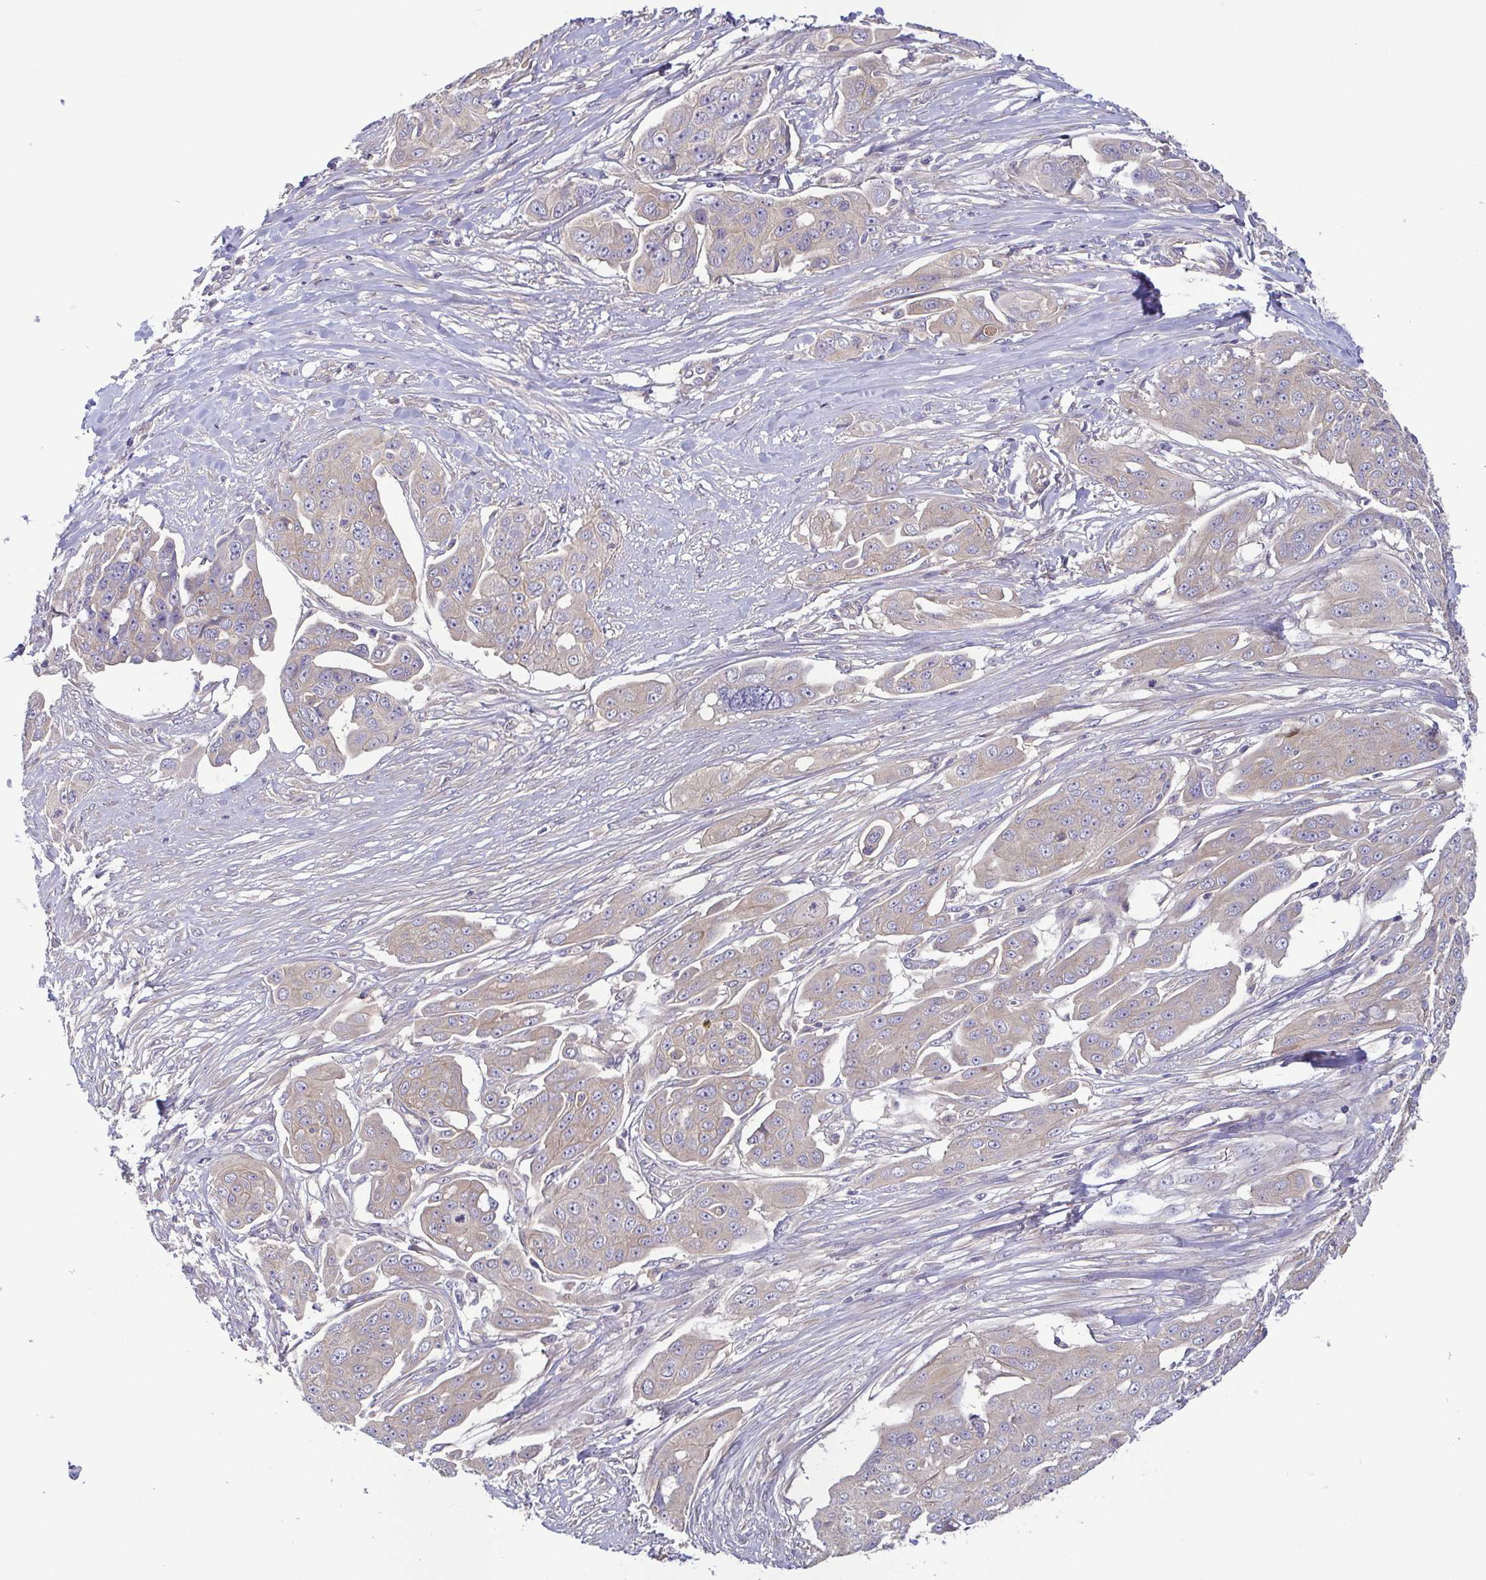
{"staining": {"intensity": "weak", "quantity": "25%-75%", "location": "cytoplasmic/membranous"}, "tissue": "ovarian cancer", "cell_type": "Tumor cells", "image_type": "cancer", "snomed": [{"axis": "morphology", "description": "Carcinoma, endometroid"}, {"axis": "topography", "description": "Ovary"}], "caption": "This photomicrograph displays immunohistochemistry staining of ovarian cancer, with low weak cytoplasmic/membranous staining in about 25%-75% of tumor cells.", "gene": "LMF2", "patient": {"sex": "female", "age": 70}}